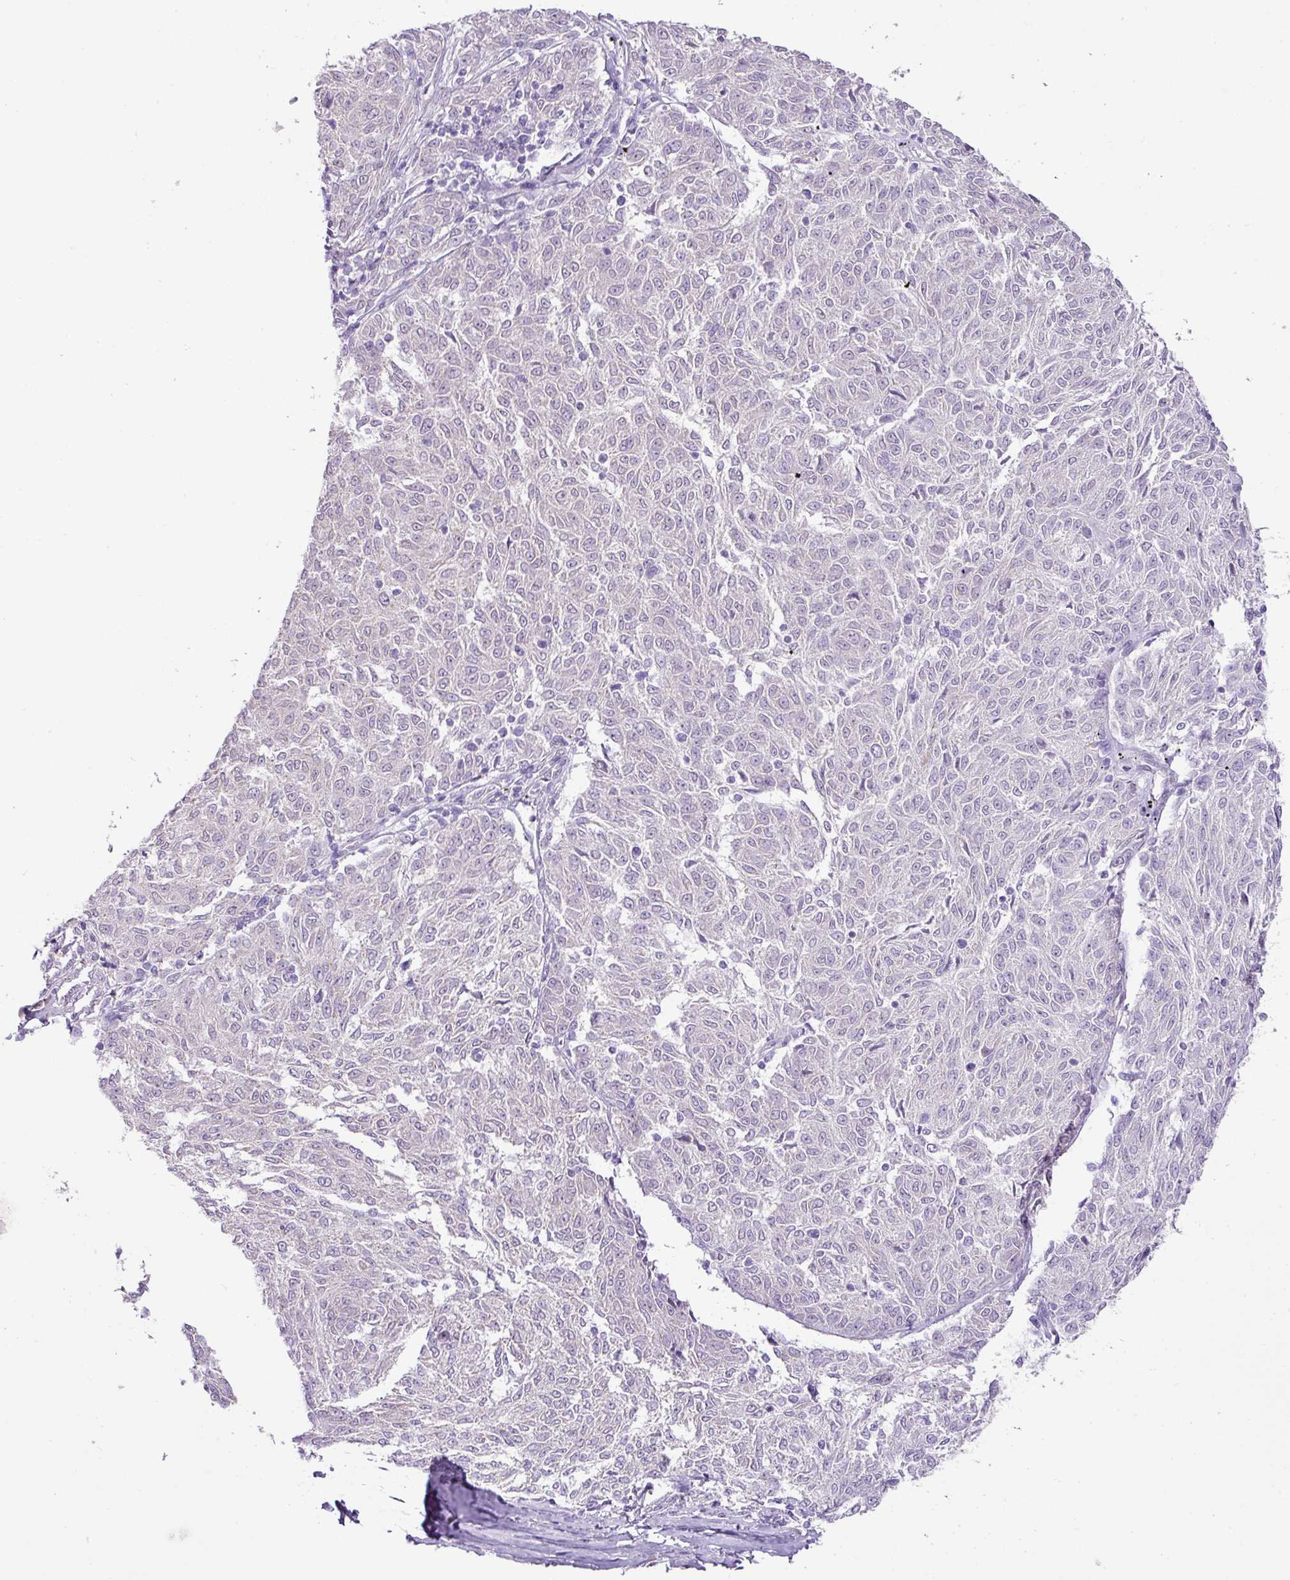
{"staining": {"intensity": "negative", "quantity": "none", "location": "none"}, "tissue": "melanoma", "cell_type": "Tumor cells", "image_type": "cancer", "snomed": [{"axis": "morphology", "description": "Malignant melanoma, NOS"}, {"axis": "topography", "description": "Skin"}], "caption": "The photomicrograph shows no staining of tumor cells in melanoma.", "gene": "DIP2A", "patient": {"sex": "female", "age": 72}}